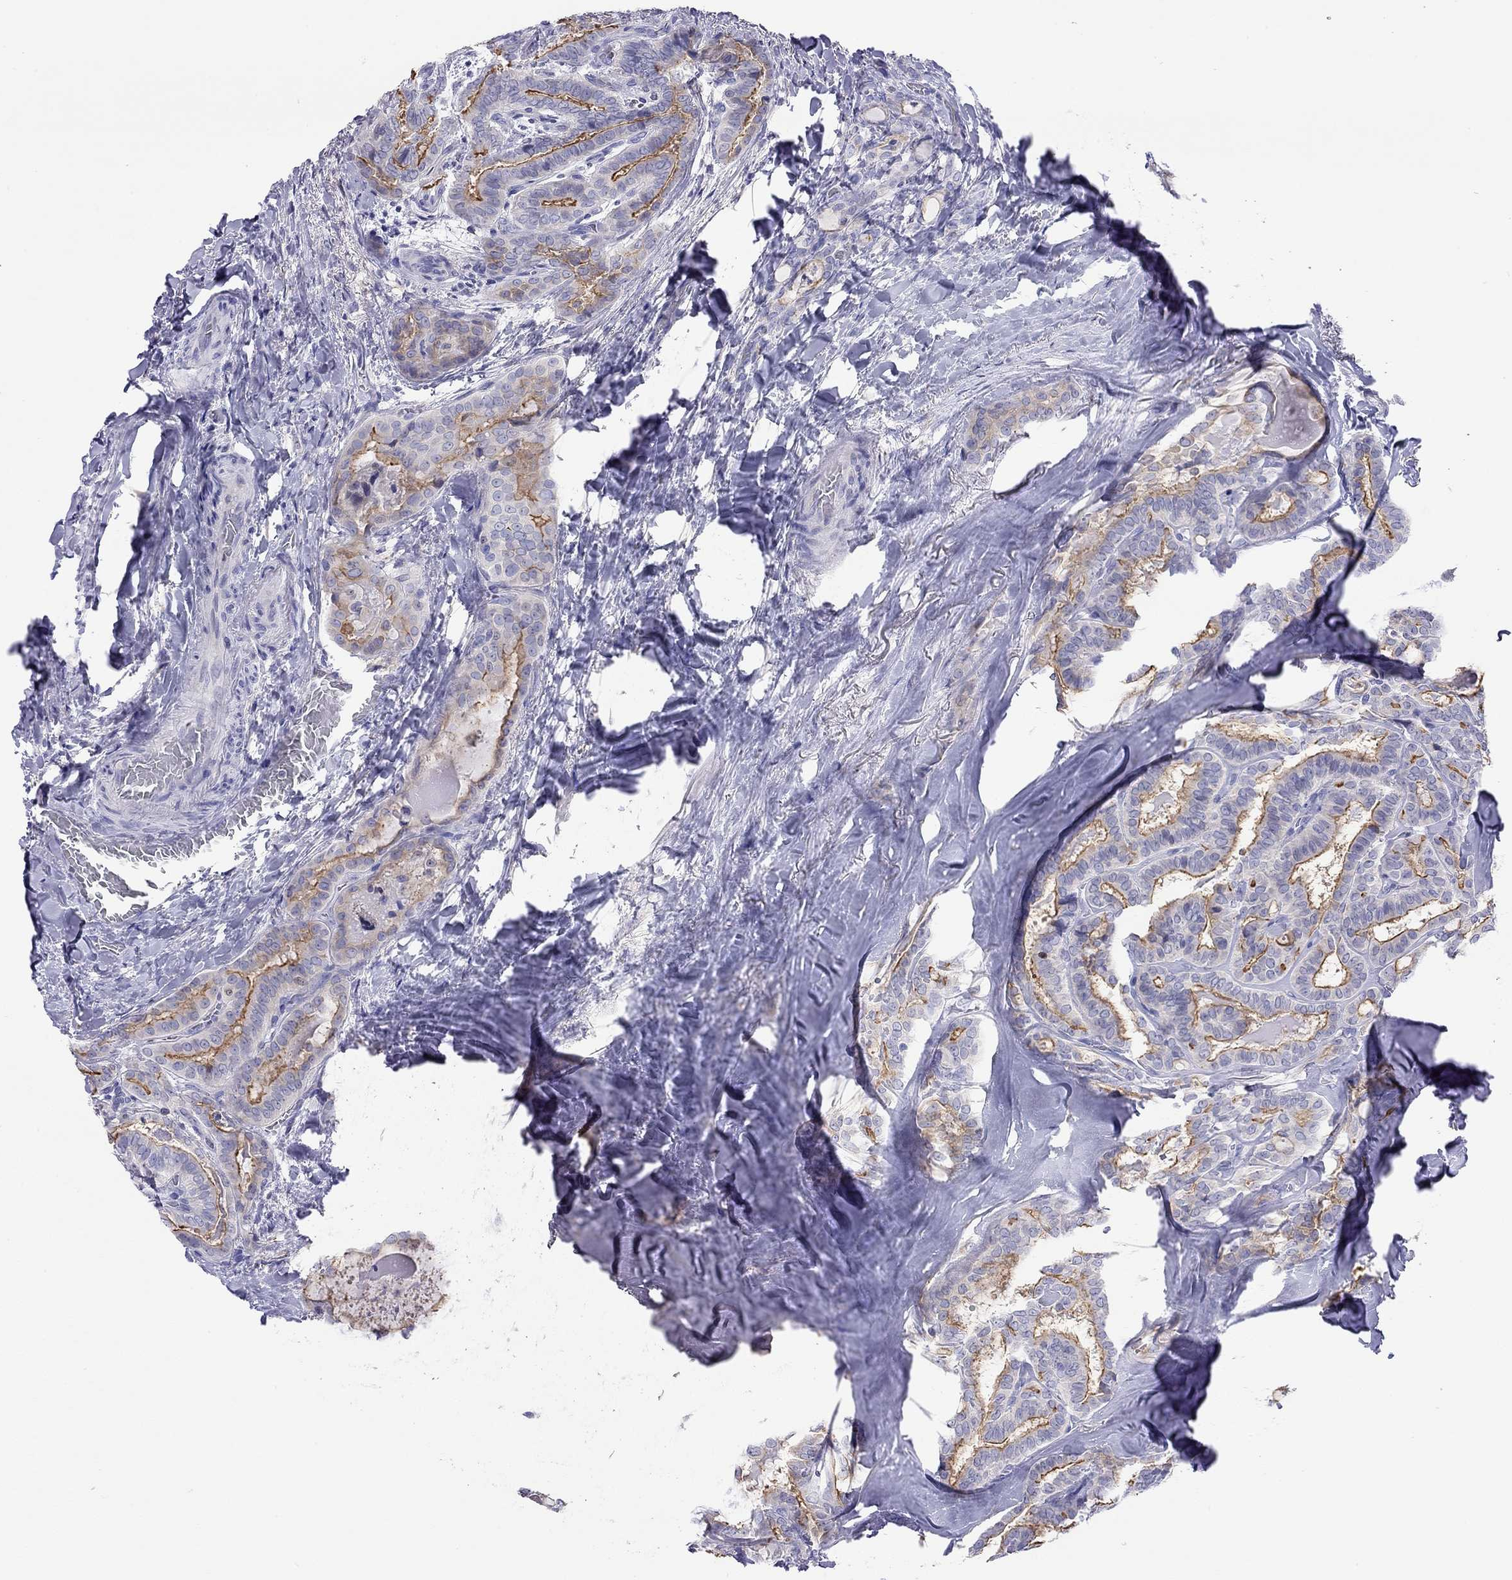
{"staining": {"intensity": "moderate", "quantity": "25%-75%", "location": "cytoplasmic/membranous"}, "tissue": "thyroid cancer", "cell_type": "Tumor cells", "image_type": "cancer", "snomed": [{"axis": "morphology", "description": "Papillary adenocarcinoma, NOS"}, {"axis": "topography", "description": "Thyroid gland"}], "caption": "Papillary adenocarcinoma (thyroid) stained with DAB (3,3'-diaminobenzidine) immunohistochemistry (IHC) demonstrates medium levels of moderate cytoplasmic/membranous staining in about 25%-75% of tumor cells.", "gene": "SLC46A2", "patient": {"sex": "female", "age": 39}}